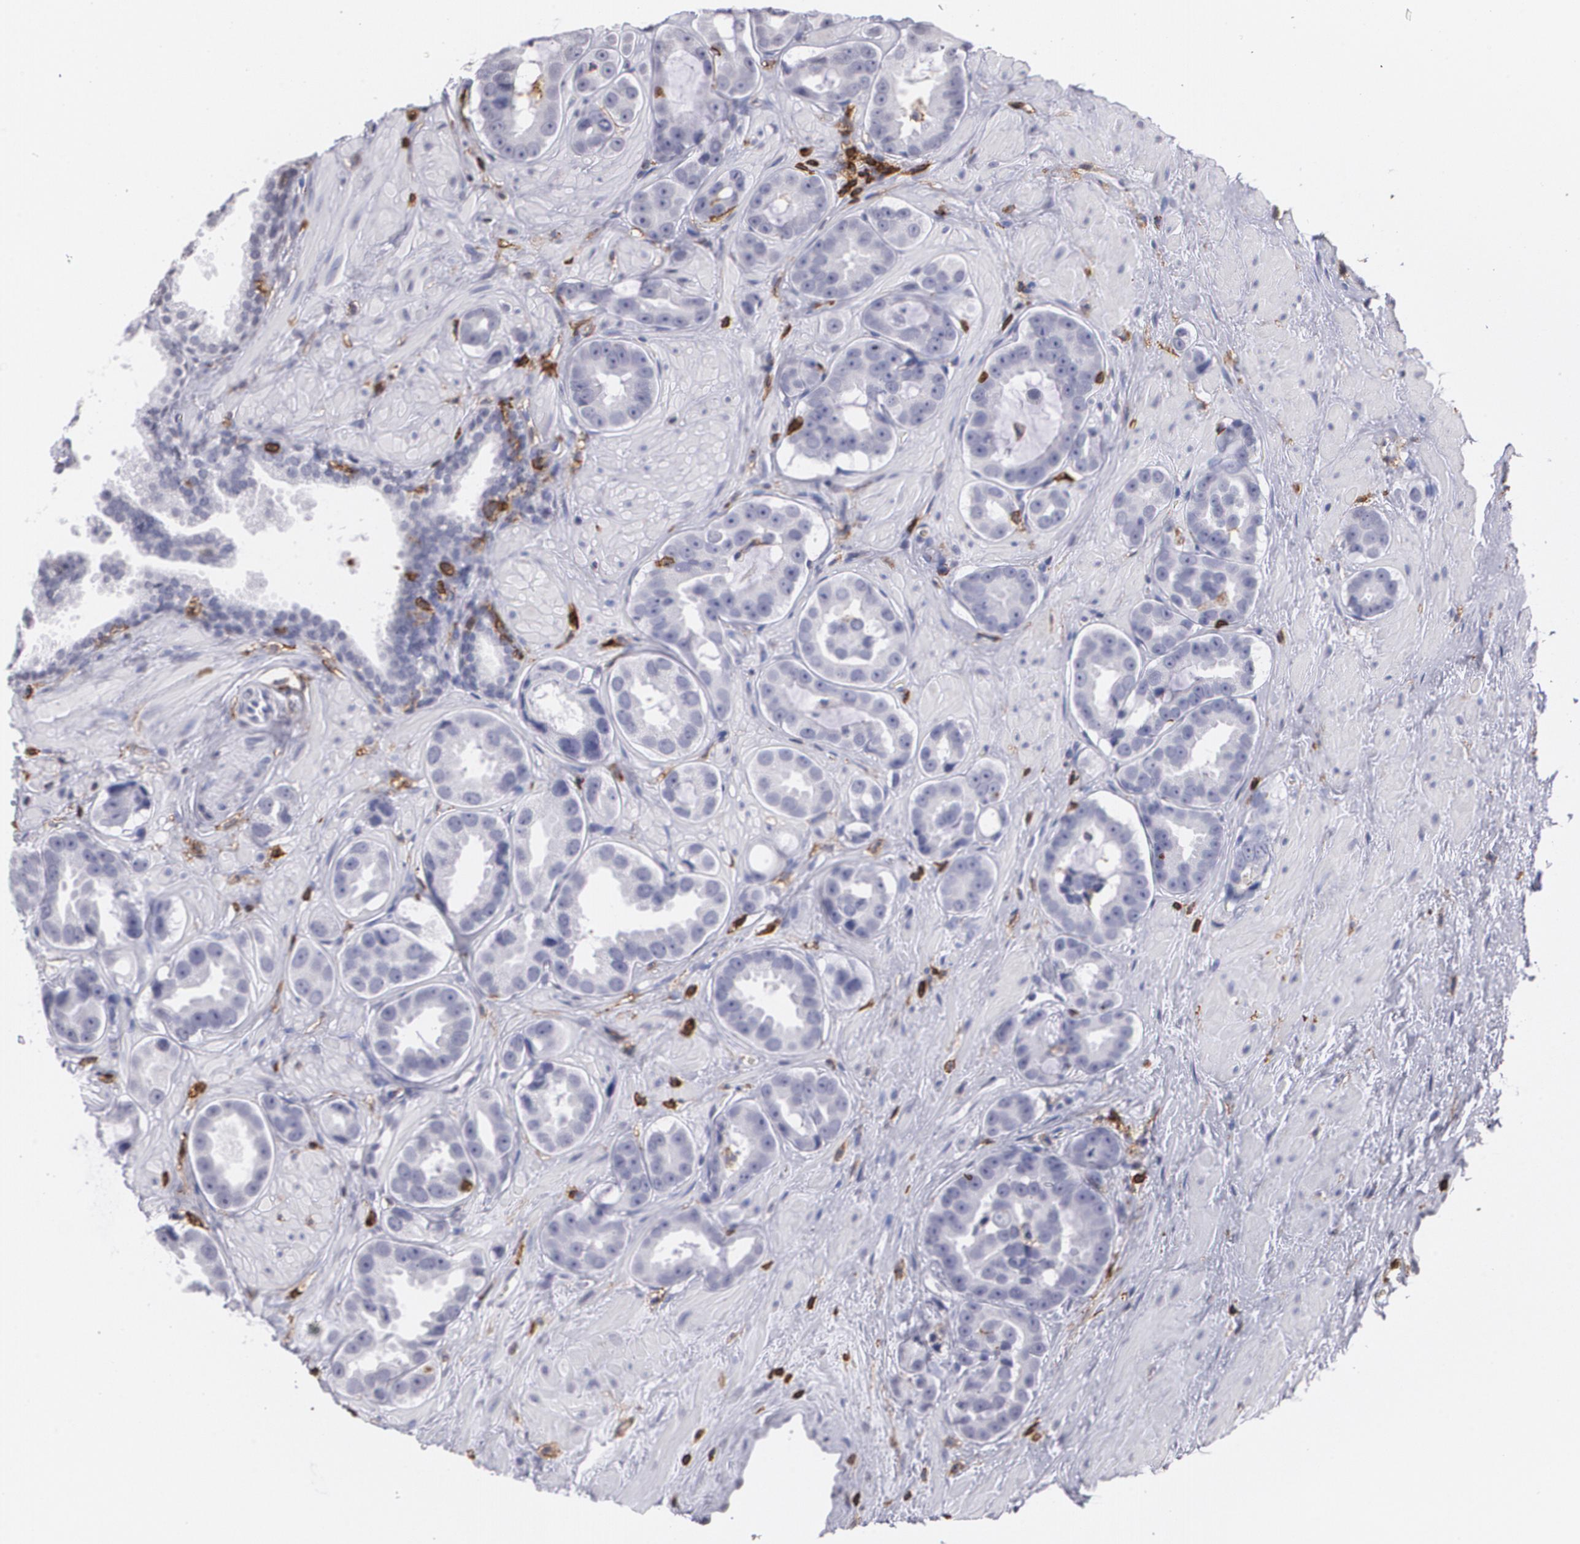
{"staining": {"intensity": "negative", "quantity": "none", "location": "none"}, "tissue": "prostate cancer", "cell_type": "Tumor cells", "image_type": "cancer", "snomed": [{"axis": "morphology", "description": "Adenocarcinoma, Low grade"}, {"axis": "topography", "description": "Prostate"}], "caption": "DAB immunohistochemical staining of human prostate low-grade adenocarcinoma displays no significant positivity in tumor cells.", "gene": "PTPRC", "patient": {"sex": "male", "age": 59}}